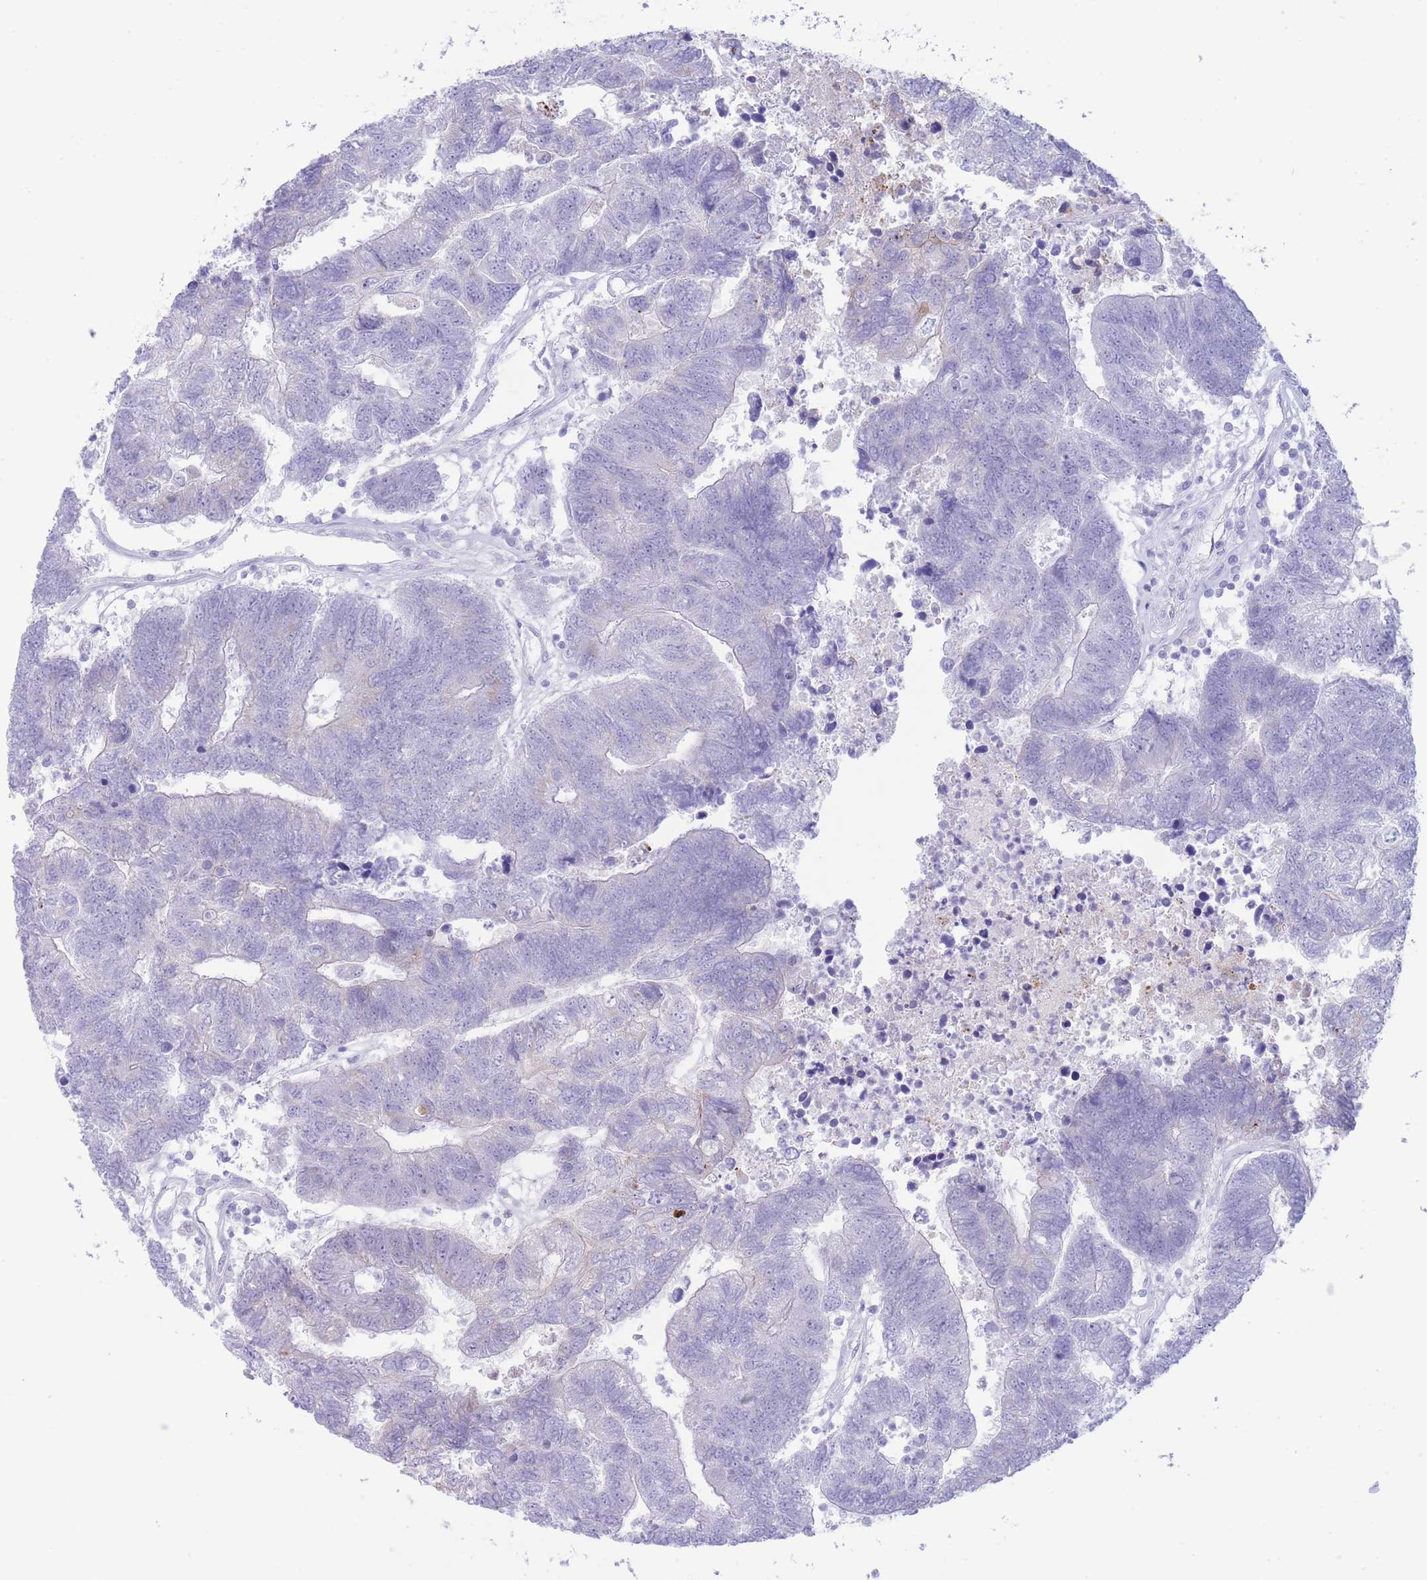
{"staining": {"intensity": "negative", "quantity": "none", "location": "none"}, "tissue": "colorectal cancer", "cell_type": "Tumor cells", "image_type": "cancer", "snomed": [{"axis": "morphology", "description": "Adenocarcinoma, NOS"}, {"axis": "topography", "description": "Colon"}], "caption": "Colorectal adenocarcinoma was stained to show a protein in brown. There is no significant positivity in tumor cells. Brightfield microscopy of IHC stained with DAB (3,3'-diaminobenzidine) (brown) and hematoxylin (blue), captured at high magnification.", "gene": "VWA8", "patient": {"sex": "female", "age": 48}}